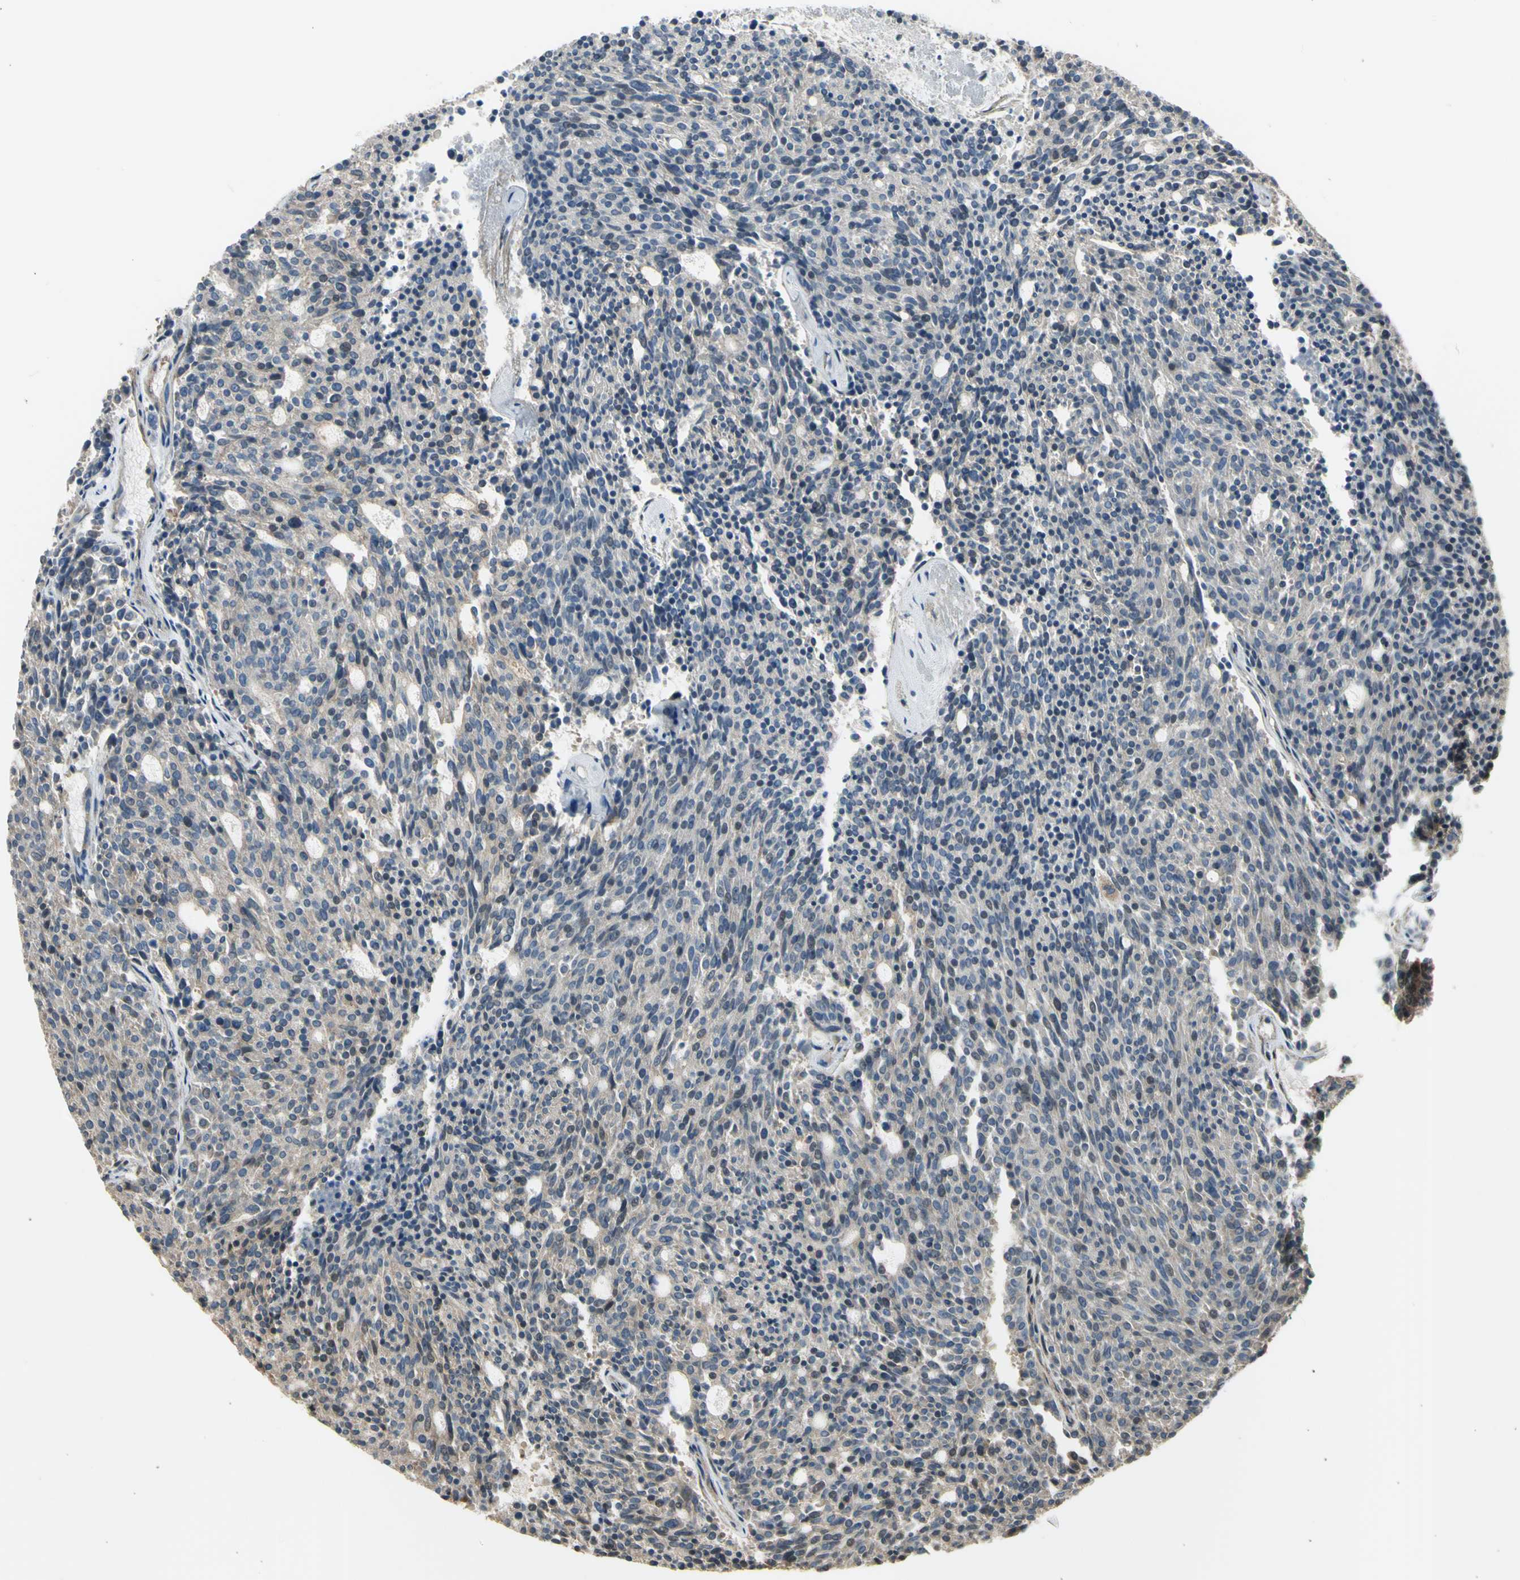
{"staining": {"intensity": "negative", "quantity": "none", "location": "none"}, "tissue": "carcinoid", "cell_type": "Tumor cells", "image_type": "cancer", "snomed": [{"axis": "morphology", "description": "Carcinoid, malignant, NOS"}, {"axis": "topography", "description": "Pancreas"}], "caption": "High power microscopy image of an immunohistochemistry (IHC) photomicrograph of carcinoid, revealing no significant expression in tumor cells.", "gene": "EFNB2", "patient": {"sex": "female", "age": 54}}